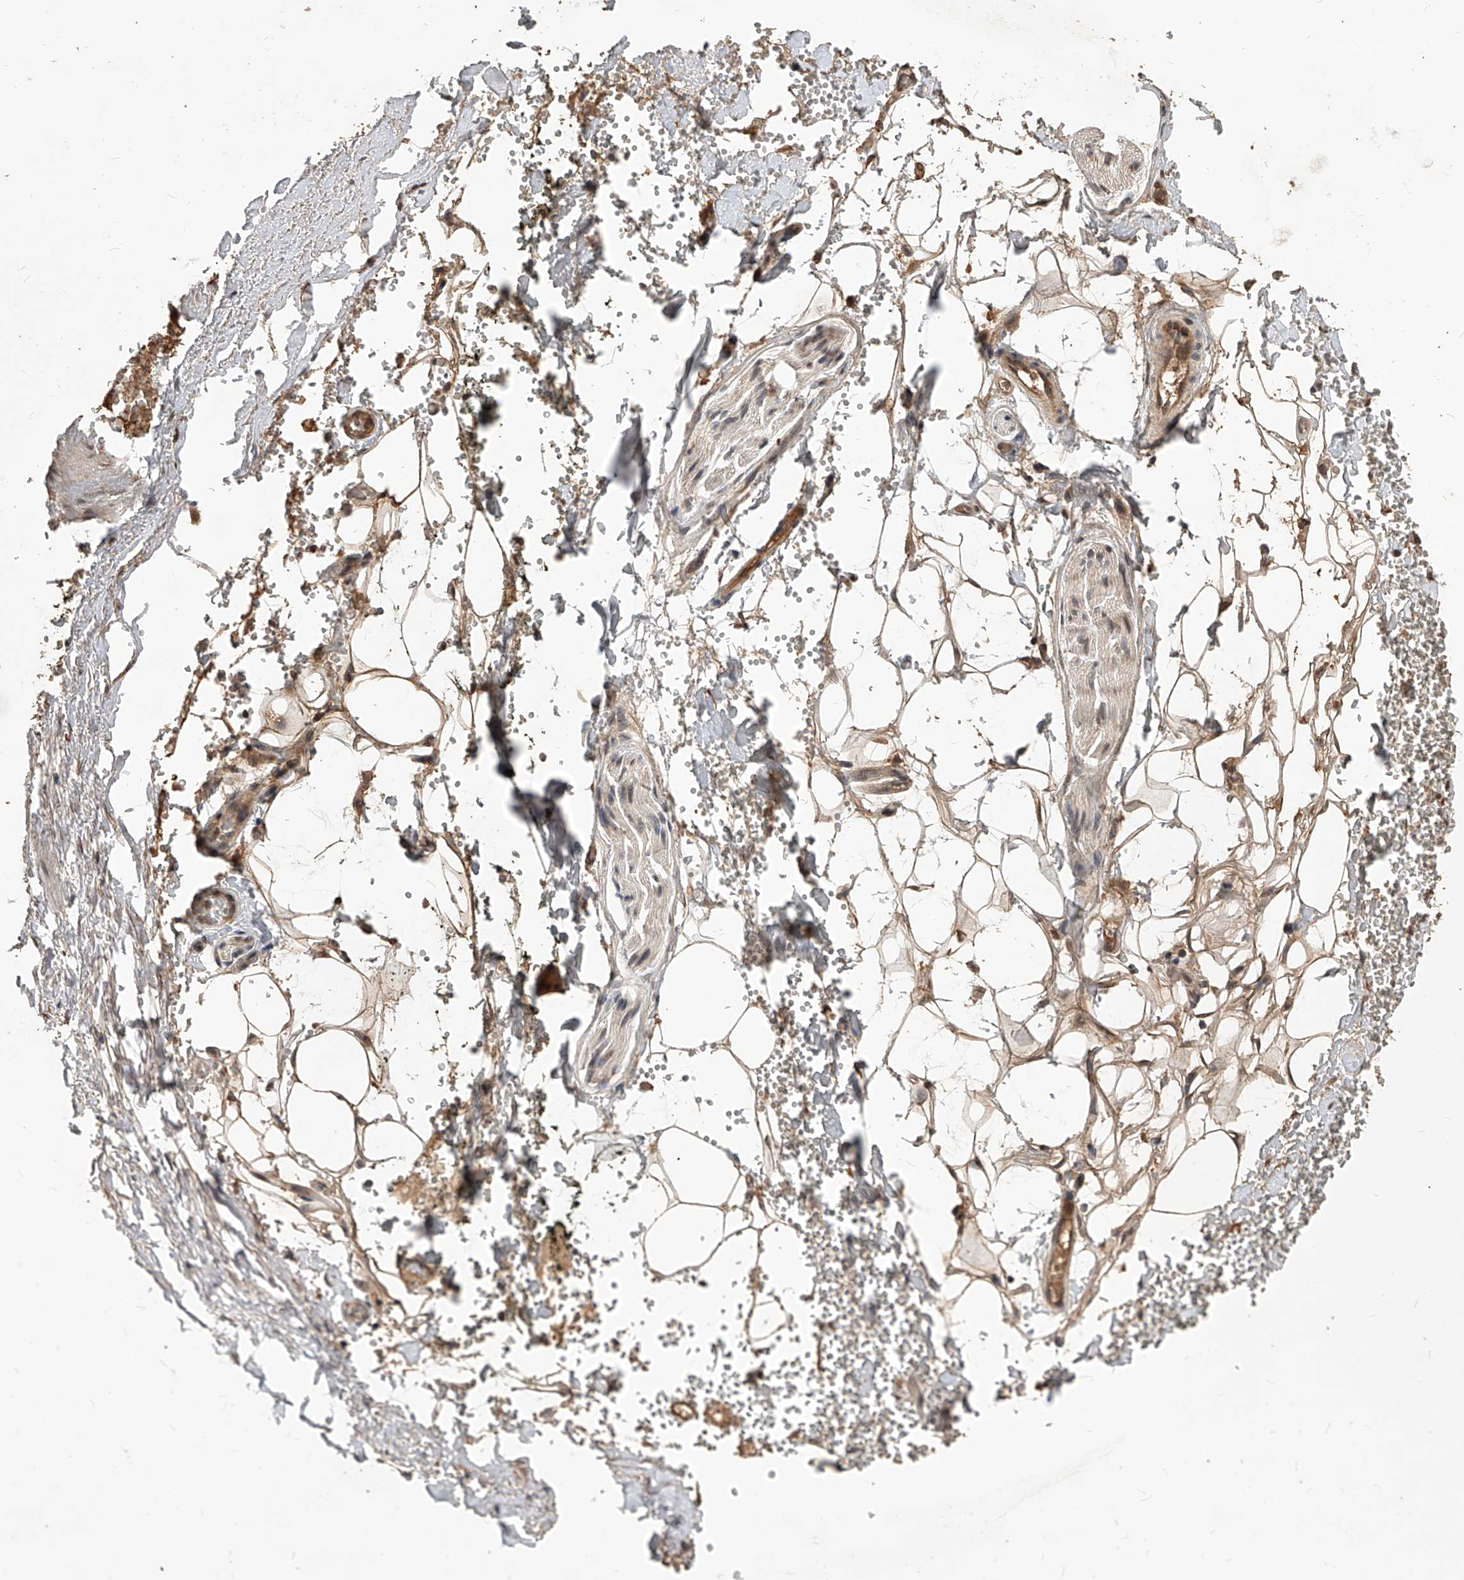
{"staining": {"intensity": "strong", "quantity": ">75%", "location": "cytoplasmic/membranous"}, "tissue": "adipose tissue", "cell_type": "Adipocytes", "image_type": "normal", "snomed": [{"axis": "morphology", "description": "Normal tissue, NOS"}, {"axis": "morphology", "description": "Adenocarcinoma, NOS"}, {"axis": "topography", "description": "Pancreas"}, {"axis": "topography", "description": "Peripheral nerve tissue"}], "caption": "A high amount of strong cytoplasmic/membranous expression is appreciated in approximately >75% of adipocytes in unremarkable adipose tissue.", "gene": "CFAP410", "patient": {"sex": "male", "age": 59}}